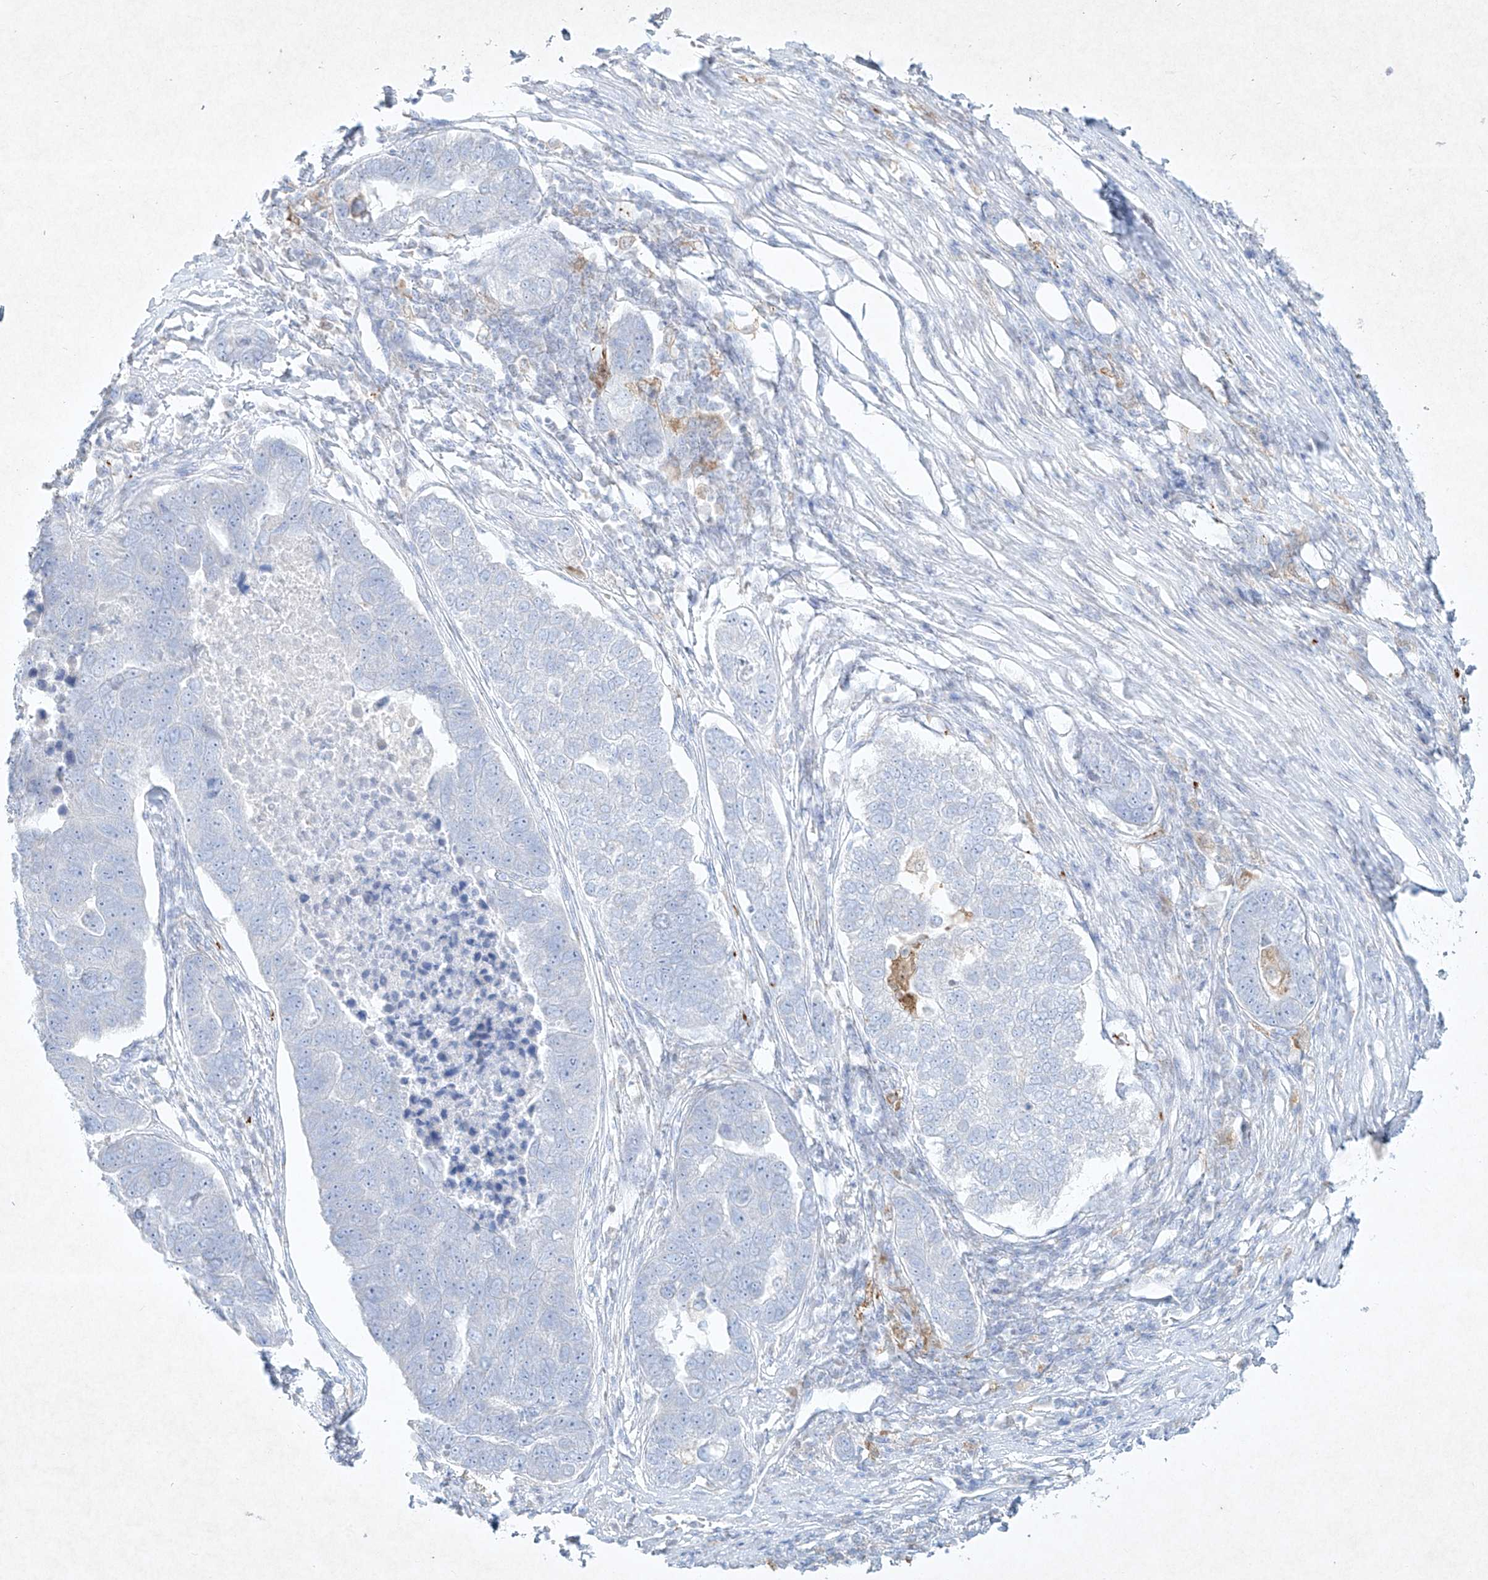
{"staining": {"intensity": "negative", "quantity": "none", "location": "none"}, "tissue": "pancreatic cancer", "cell_type": "Tumor cells", "image_type": "cancer", "snomed": [{"axis": "morphology", "description": "Adenocarcinoma, NOS"}, {"axis": "topography", "description": "Pancreas"}], "caption": "IHC histopathology image of human adenocarcinoma (pancreatic) stained for a protein (brown), which exhibits no expression in tumor cells.", "gene": "PLEK", "patient": {"sex": "female", "age": 61}}